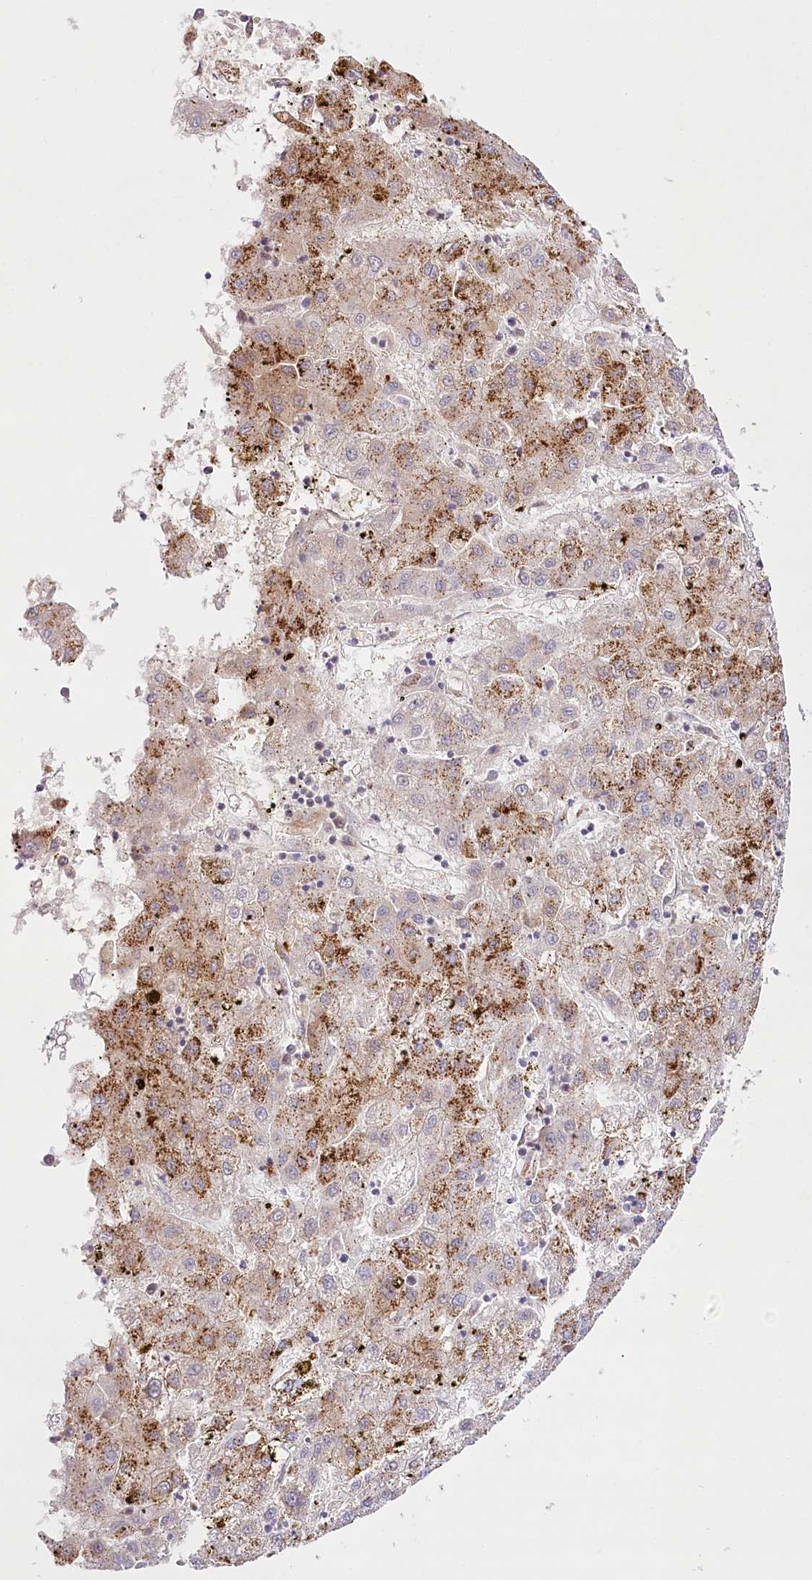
{"staining": {"intensity": "moderate", "quantity": "25%-75%", "location": "cytoplasmic/membranous"}, "tissue": "liver cancer", "cell_type": "Tumor cells", "image_type": "cancer", "snomed": [{"axis": "morphology", "description": "Carcinoma, Hepatocellular, NOS"}, {"axis": "topography", "description": "Liver"}], "caption": "Tumor cells exhibit medium levels of moderate cytoplasmic/membranous expression in approximately 25%-75% of cells in human liver cancer.", "gene": "INPP4B", "patient": {"sex": "male", "age": 72}}